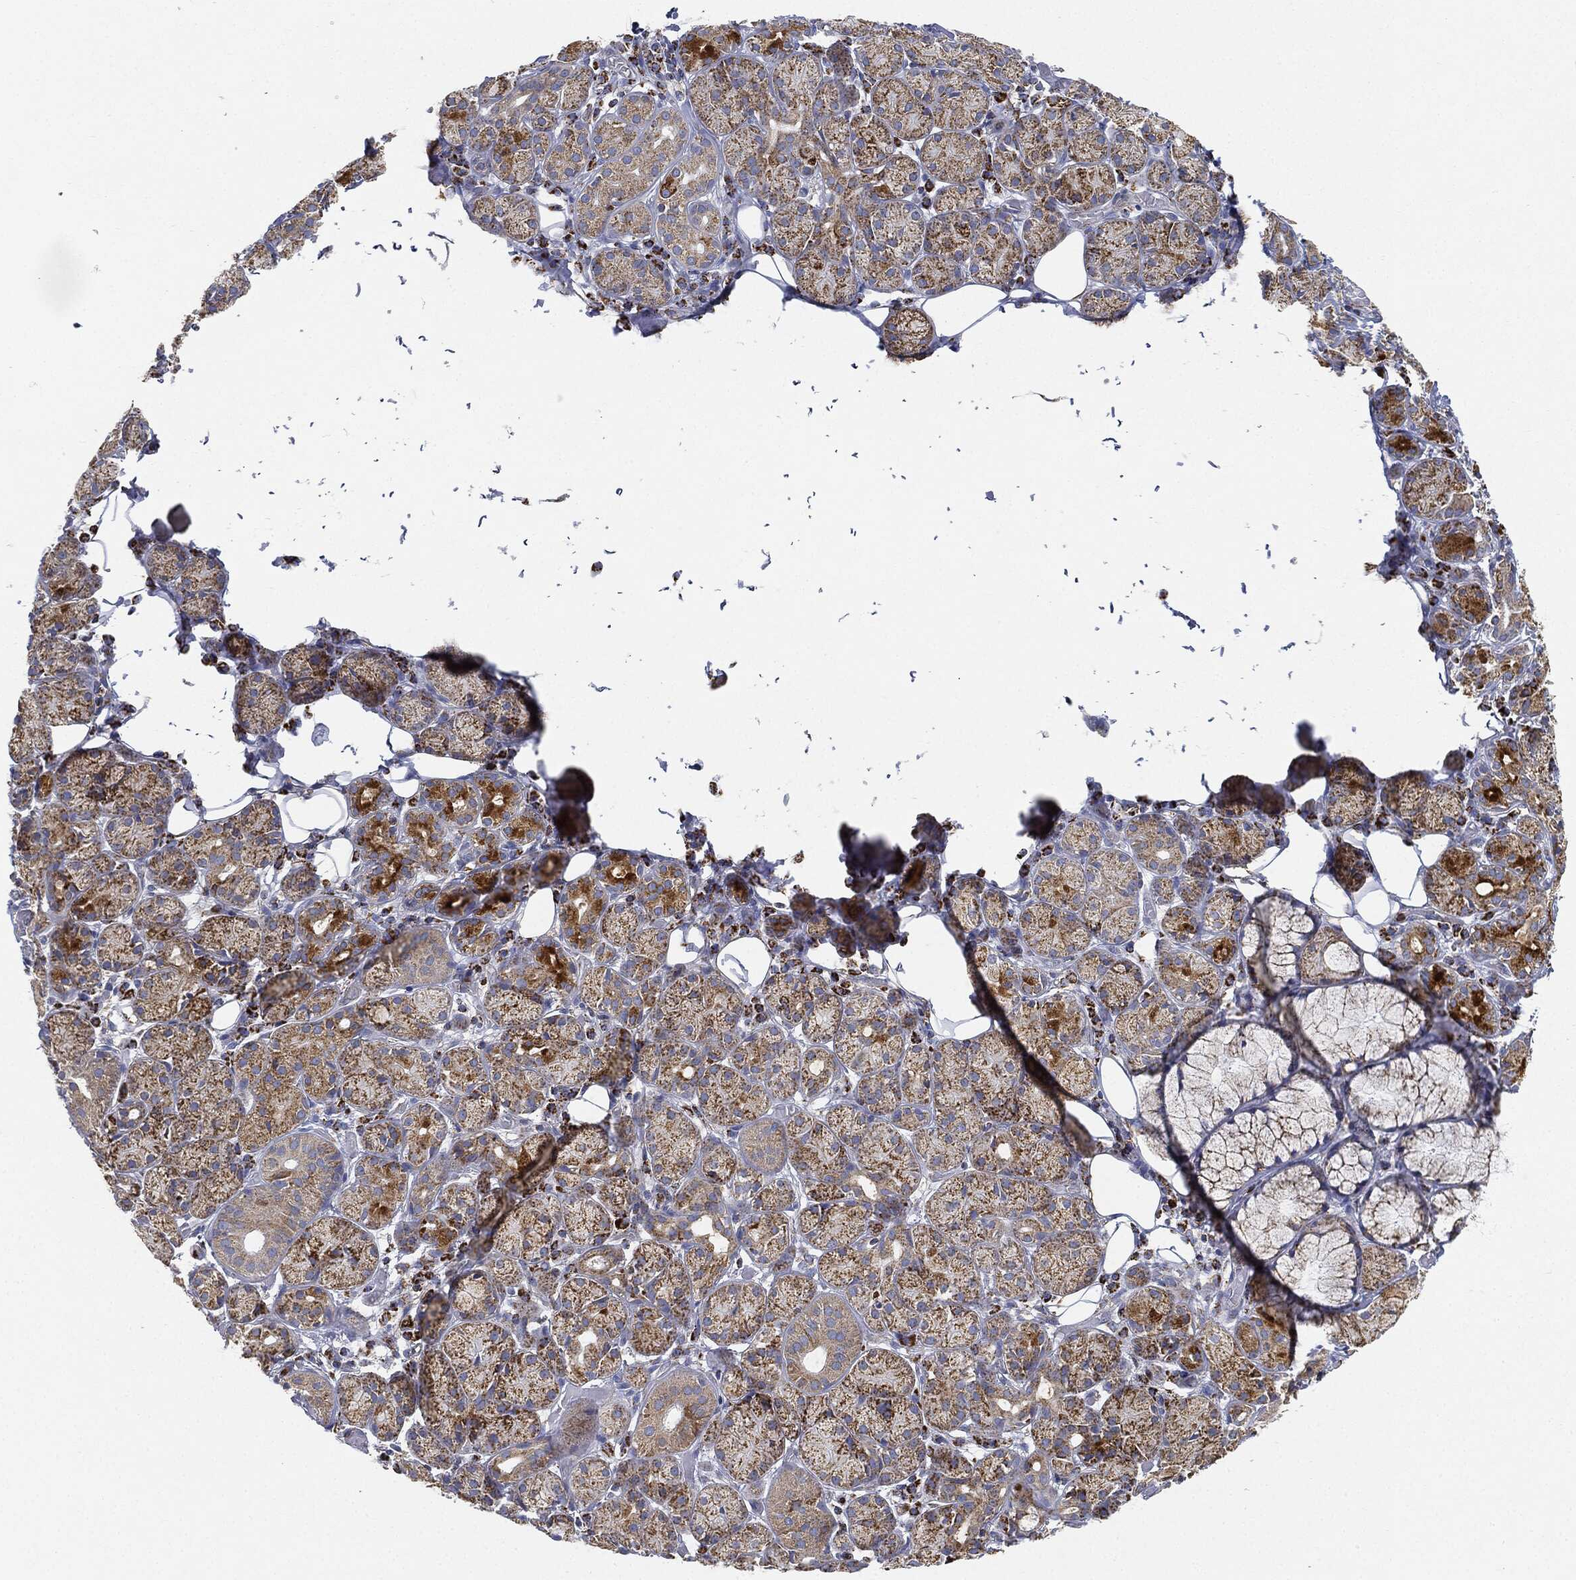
{"staining": {"intensity": "strong", "quantity": "25%-75%", "location": "cytoplasmic/membranous"}, "tissue": "salivary gland", "cell_type": "Glandular cells", "image_type": "normal", "snomed": [{"axis": "morphology", "description": "Normal tissue, NOS"}, {"axis": "topography", "description": "Salivary gland"}], "caption": "This is an image of IHC staining of unremarkable salivary gland, which shows strong expression in the cytoplasmic/membranous of glandular cells.", "gene": "CAPN15", "patient": {"sex": "male", "age": 71}}